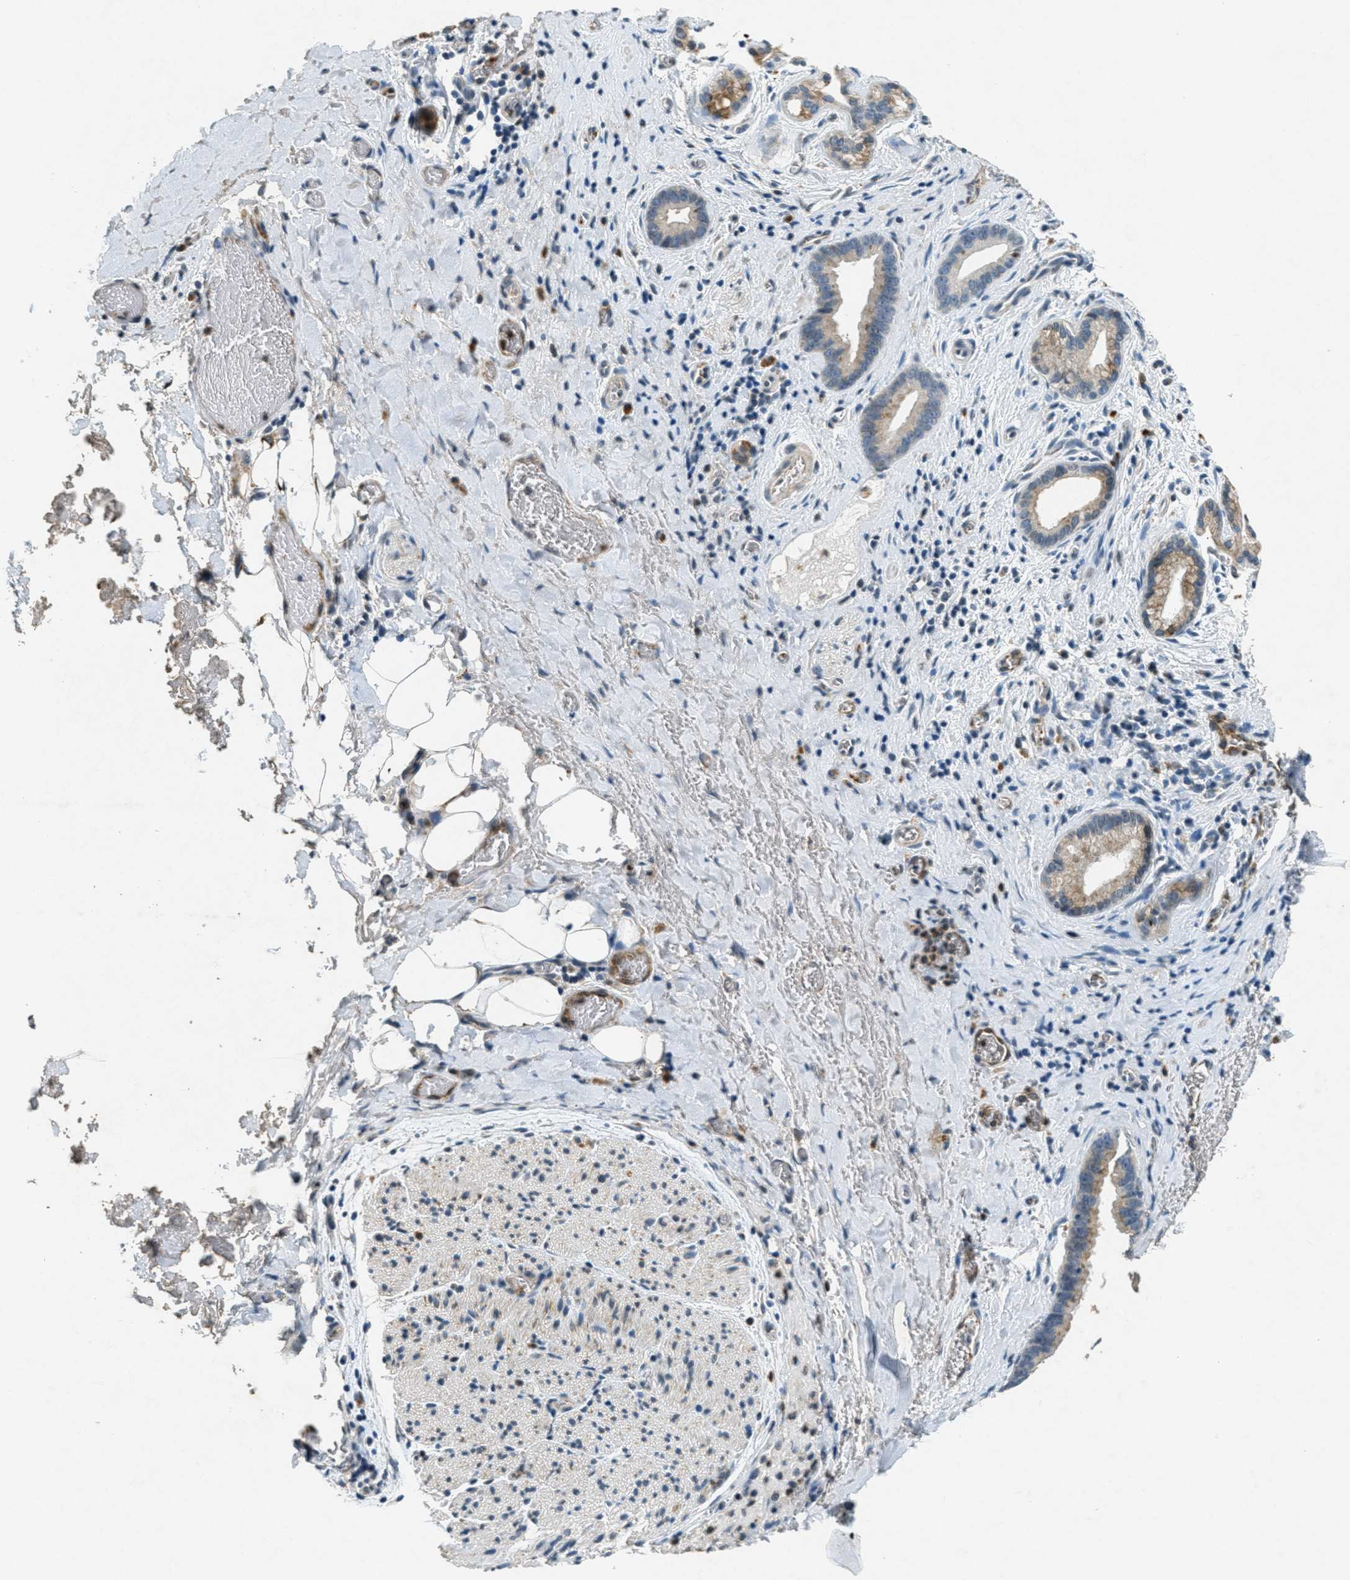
{"staining": {"intensity": "weak", "quantity": ">75%", "location": "cytoplasmic/membranous"}, "tissue": "liver cancer", "cell_type": "Tumor cells", "image_type": "cancer", "snomed": [{"axis": "morphology", "description": "Cholangiocarcinoma"}, {"axis": "topography", "description": "Liver"}], "caption": "Immunohistochemical staining of human liver cancer (cholangiocarcinoma) shows low levels of weak cytoplasmic/membranous protein expression in approximately >75% of tumor cells. (DAB IHC, brown staining for protein, blue staining for nuclei).", "gene": "RAB3D", "patient": {"sex": "female", "age": 55}}